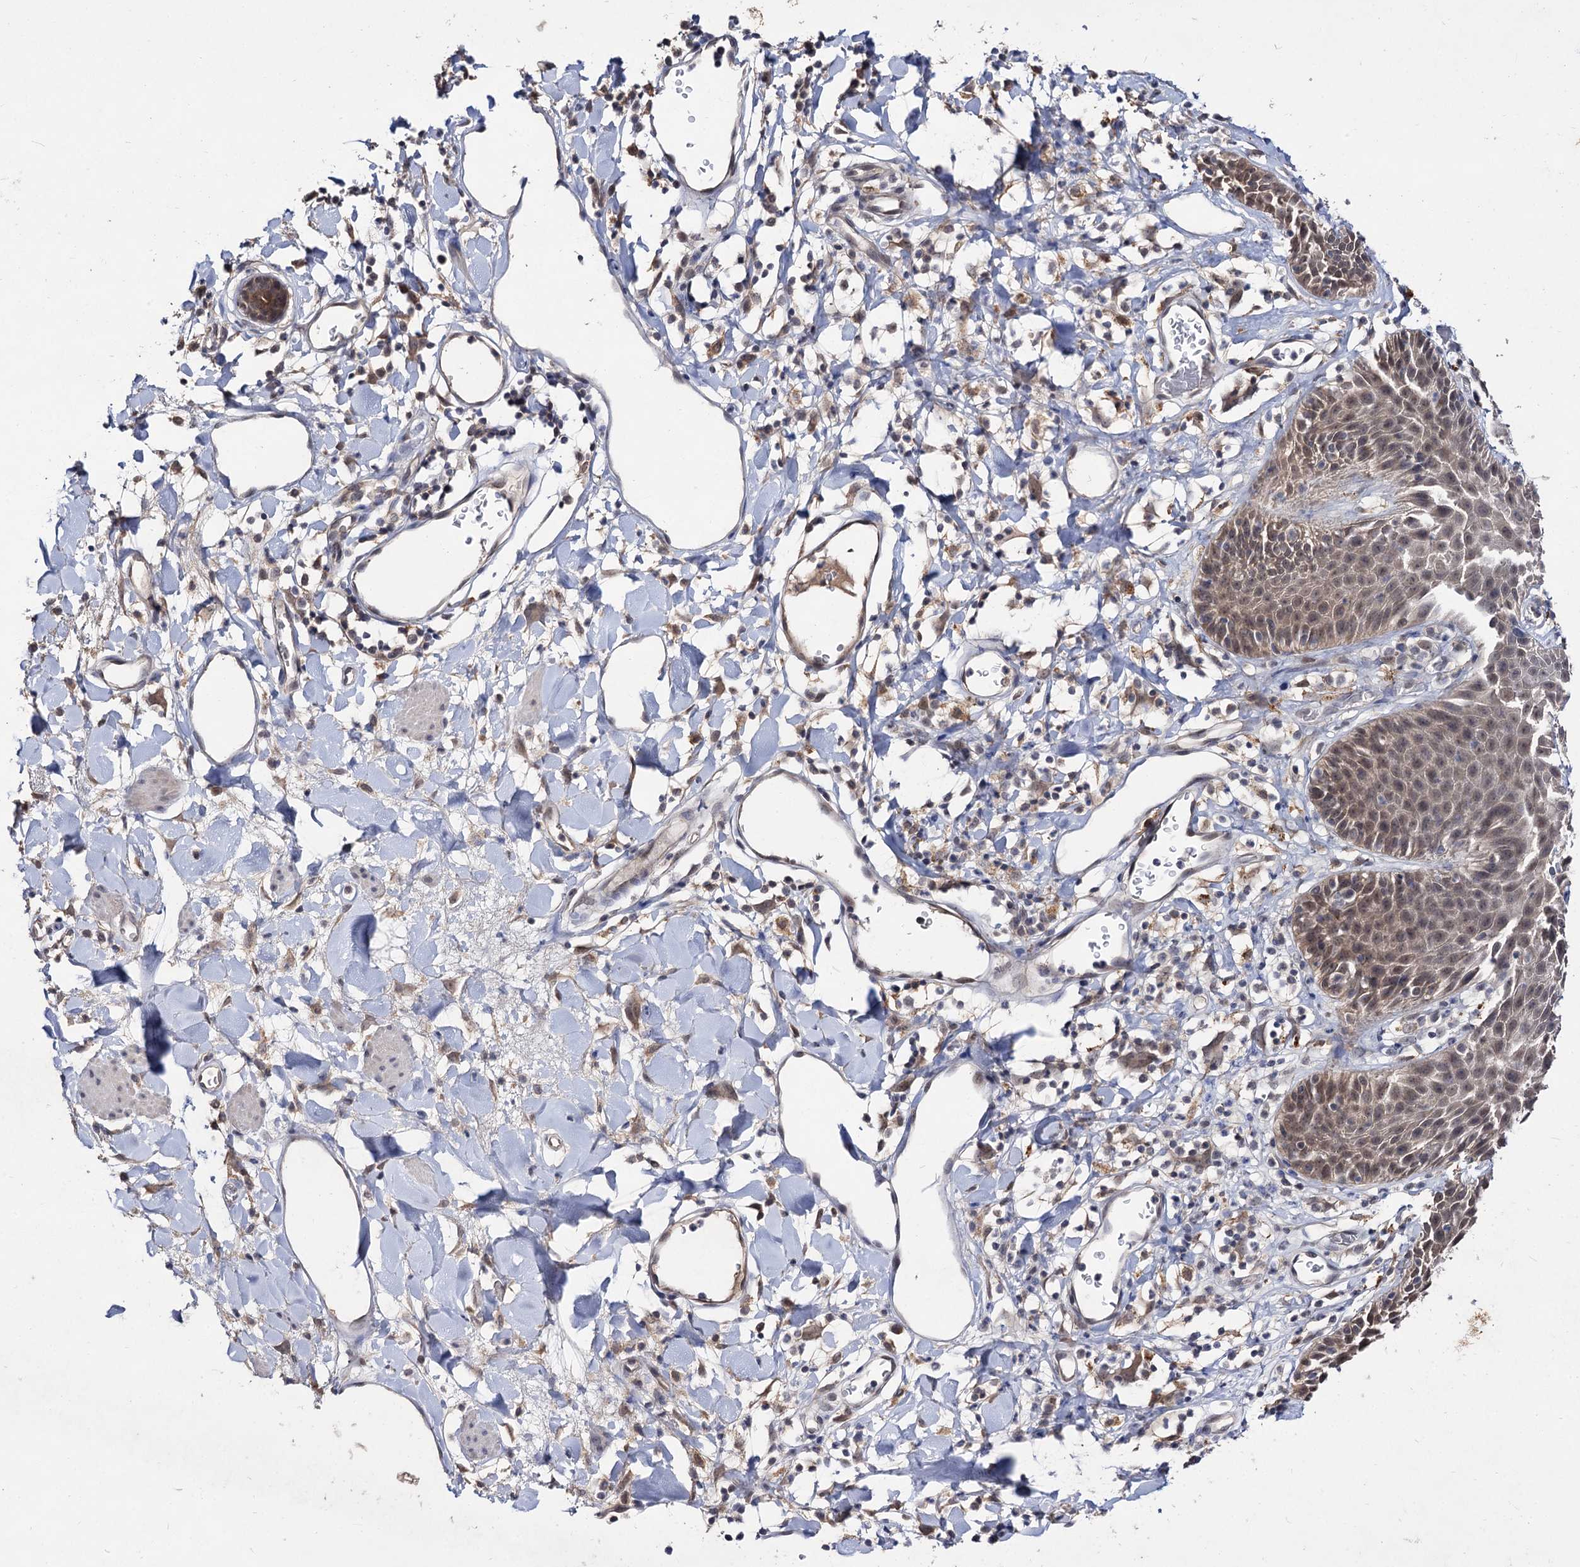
{"staining": {"intensity": "weak", "quantity": "25%-75%", "location": "cytoplasmic/membranous,nuclear"}, "tissue": "skin", "cell_type": "Epidermal cells", "image_type": "normal", "snomed": [{"axis": "morphology", "description": "Normal tissue, NOS"}, {"axis": "topography", "description": "Vulva"}], "caption": "DAB (3,3'-diaminobenzidine) immunohistochemical staining of unremarkable human skin reveals weak cytoplasmic/membranous,nuclear protein expression in approximately 25%-75% of epidermal cells. The staining was performed using DAB, with brown indicating positive protein expression. Nuclei are stained blue with hematoxylin.", "gene": "ACTR6", "patient": {"sex": "female", "age": 68}}